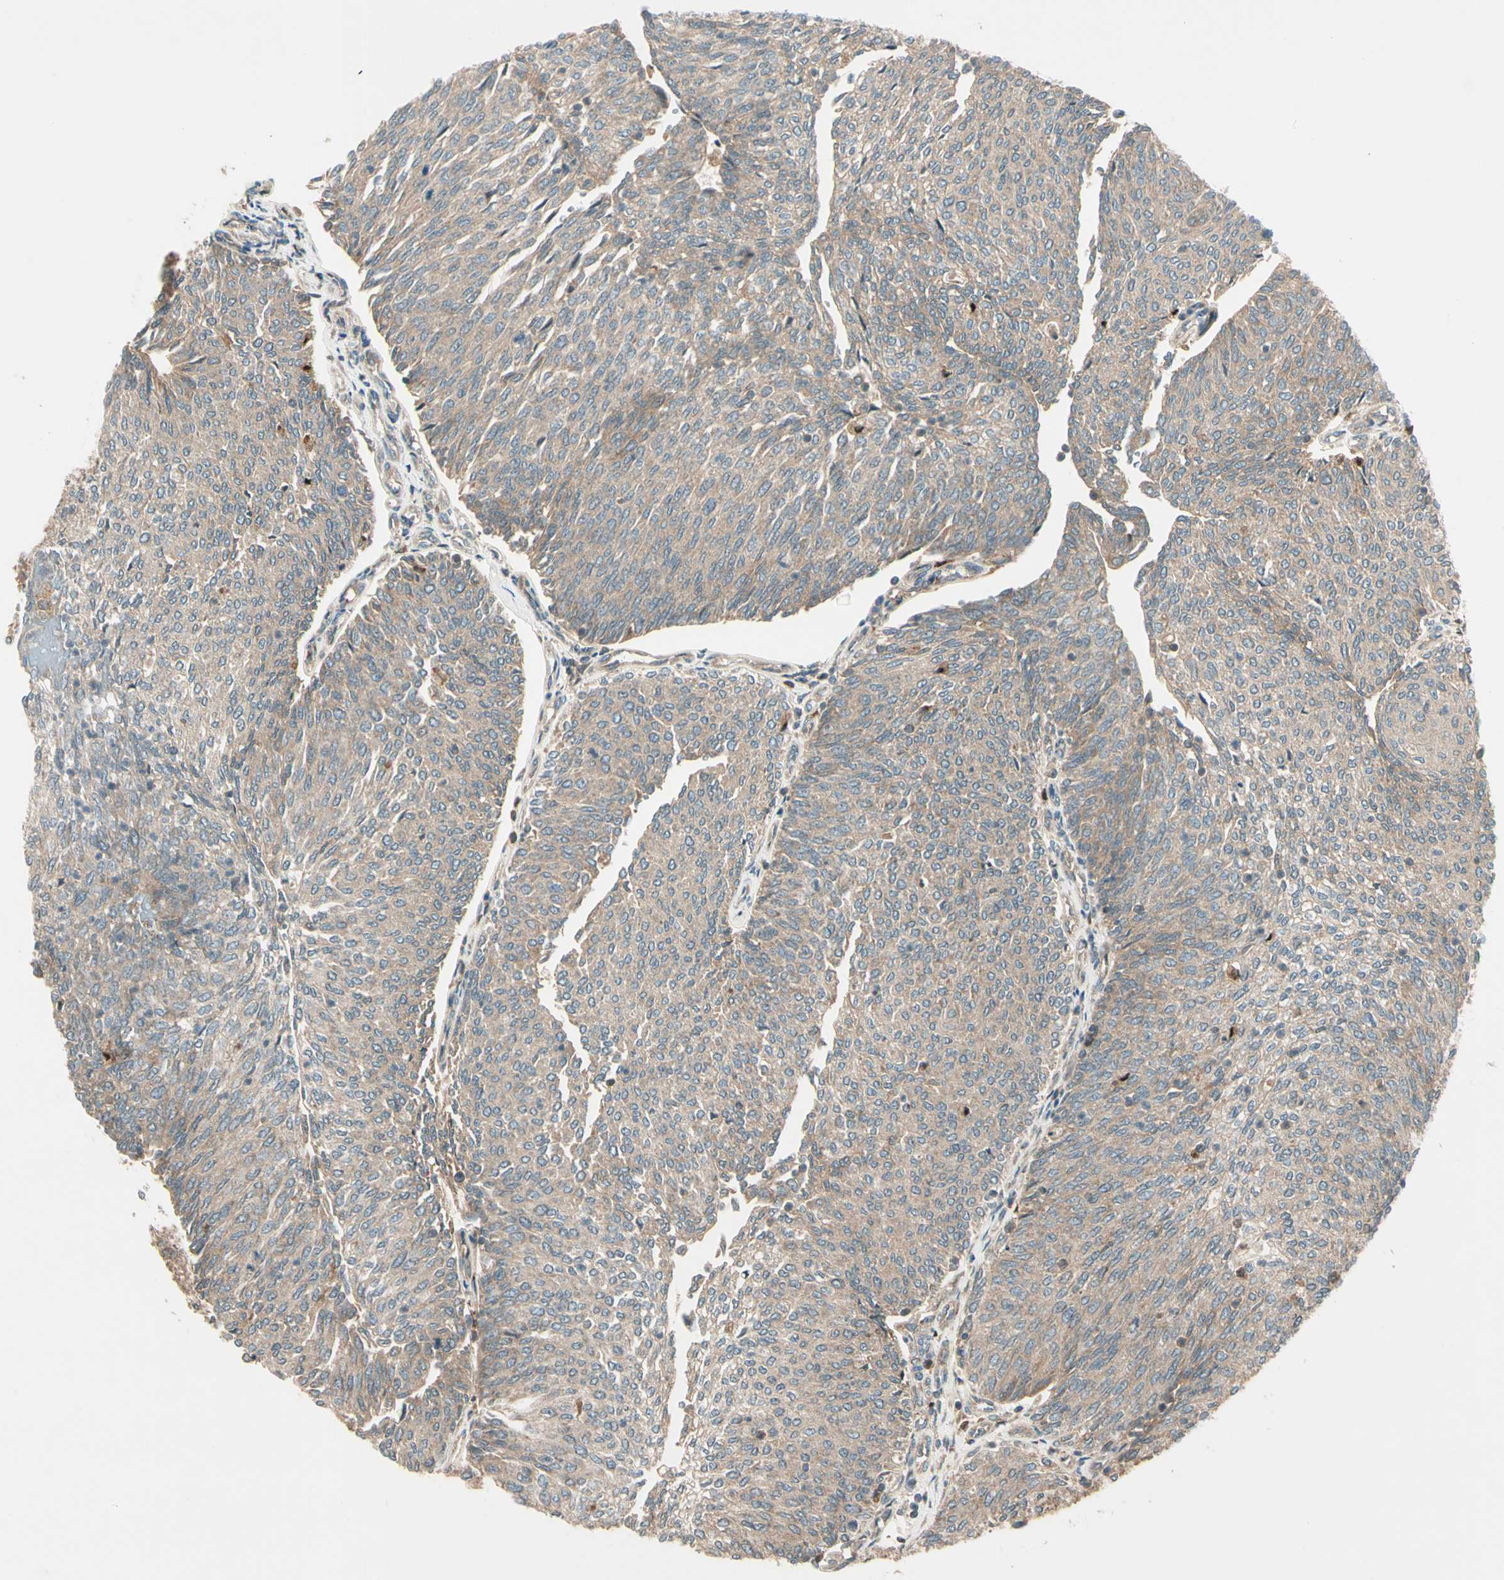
{"staining": {"intensity": "weak", "quantity": ">75%", "location": "cytoplasmic/membranous"}, "tissue": "urothelial cancer", "cell_type": "Tumor cells", "image_type": "cancer", "snomed": [{"axis": "morphology", "description": "Urothelial carcinoma, Low grade"}, {"axis": "topography", "description": "Urinary bladder"}], "caption": "Brown immunohistochemical staining in human urothelial cancer exhibits weak cytoplasmic/membranous positivity in approximately >75% of tumor cells. (DAB (3,3'-diaminobenzidine) IHC, brown staining for protein, blue staining for nuclei).", "gene": "ACVR1C", "patient": {"sex": "female", "age": 79}}